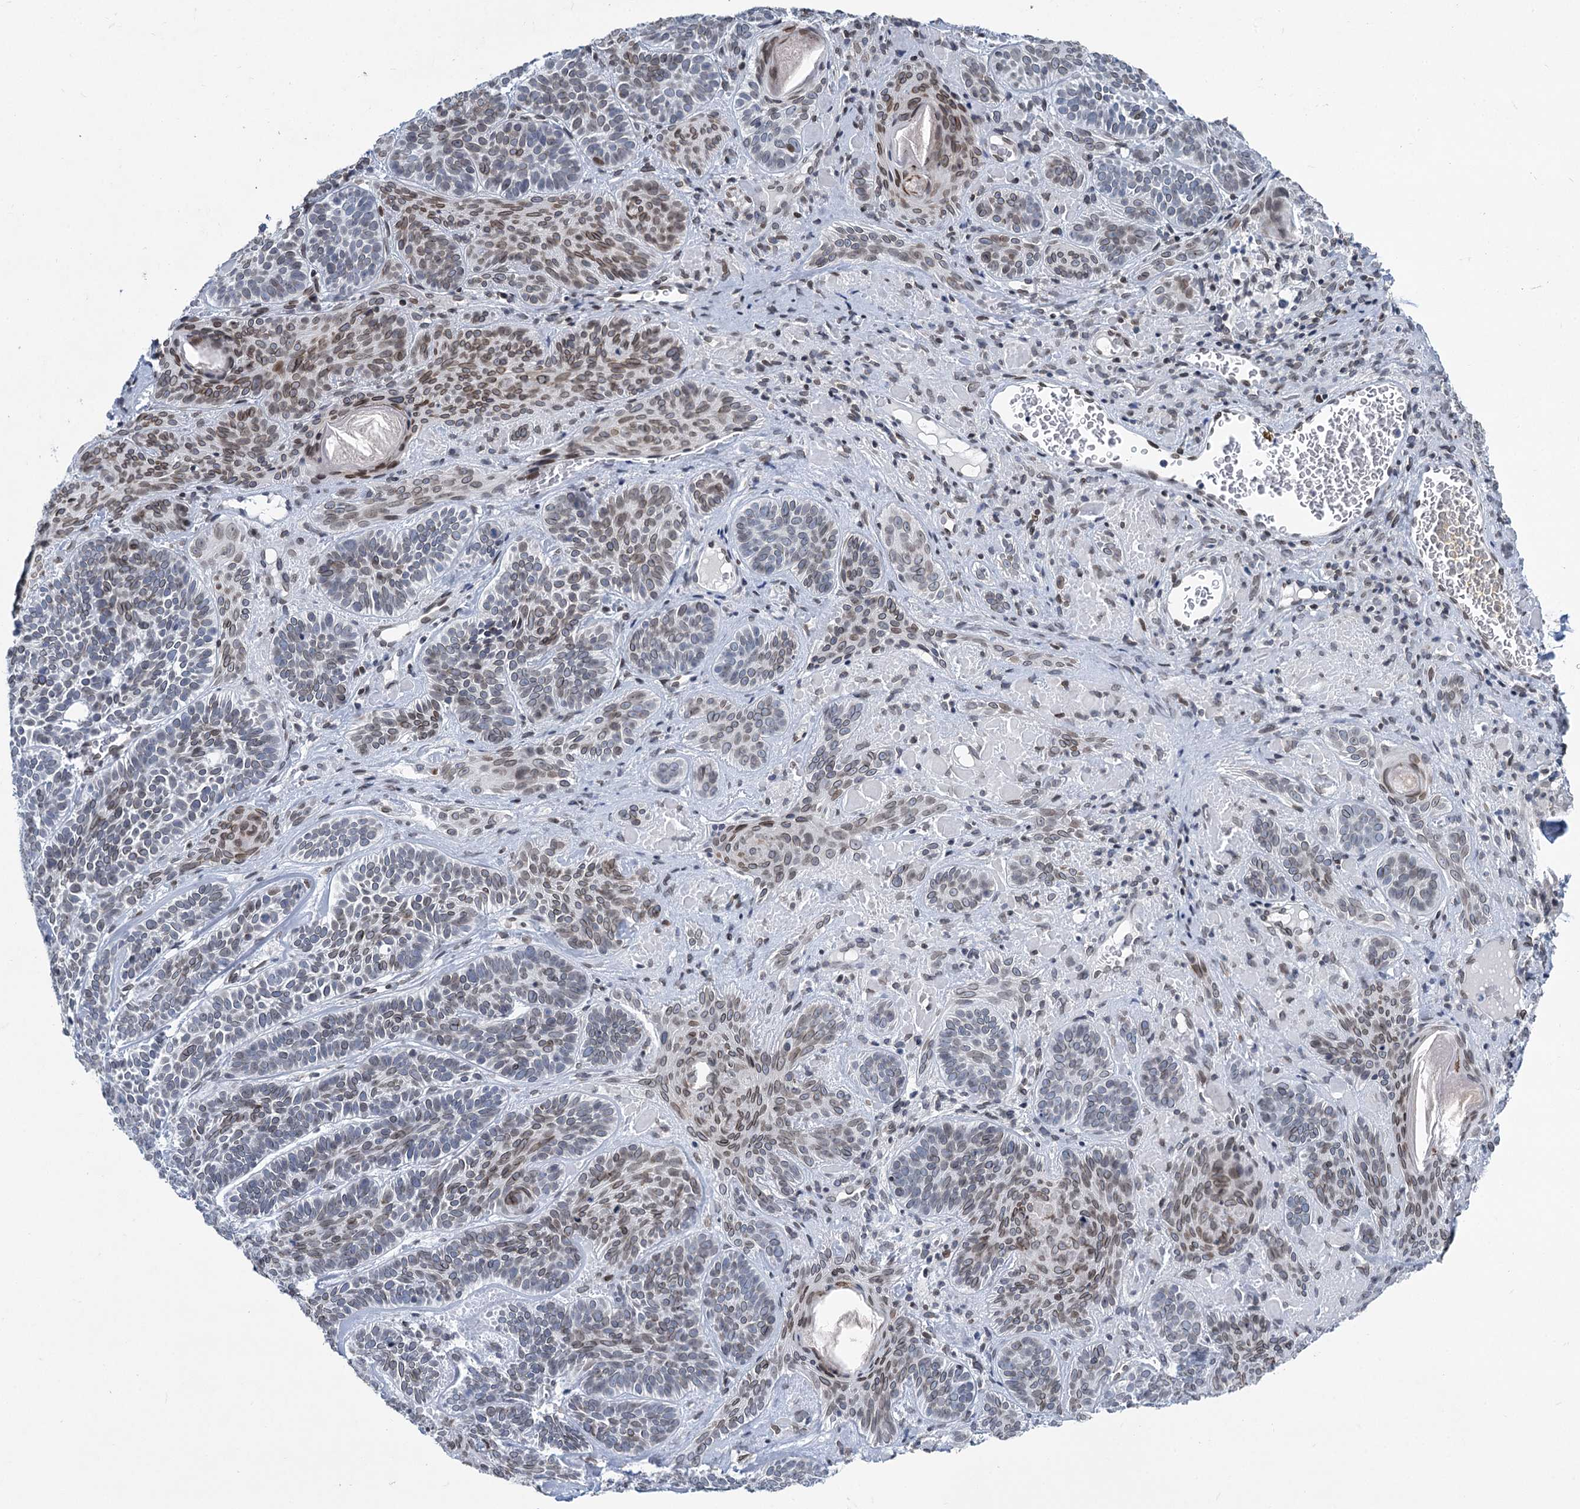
{"staining": {"intensity": "moderate", "quantity": "25%-75%", "location": "cytoplasmic/membranous,nuclear"}, "tissue": "skin cancer", "cell_type": "Tumor cells", "image_type": "cancer", "snomed": [{"axis": "morphology", "description": "Basal cell carcinoma"}, {"axis": "topography", "description": "Skin"}], "caption": "Protein expression by immunohistochemistry (IHC) demonstrates moderate cytoplasmic/membranous and nuclear staining in approximately 25%-75% of tumor cells in skin basal cell carcinoma.", "gene": "PRSS35", "patient": {"sex": "male", "age": 85}}